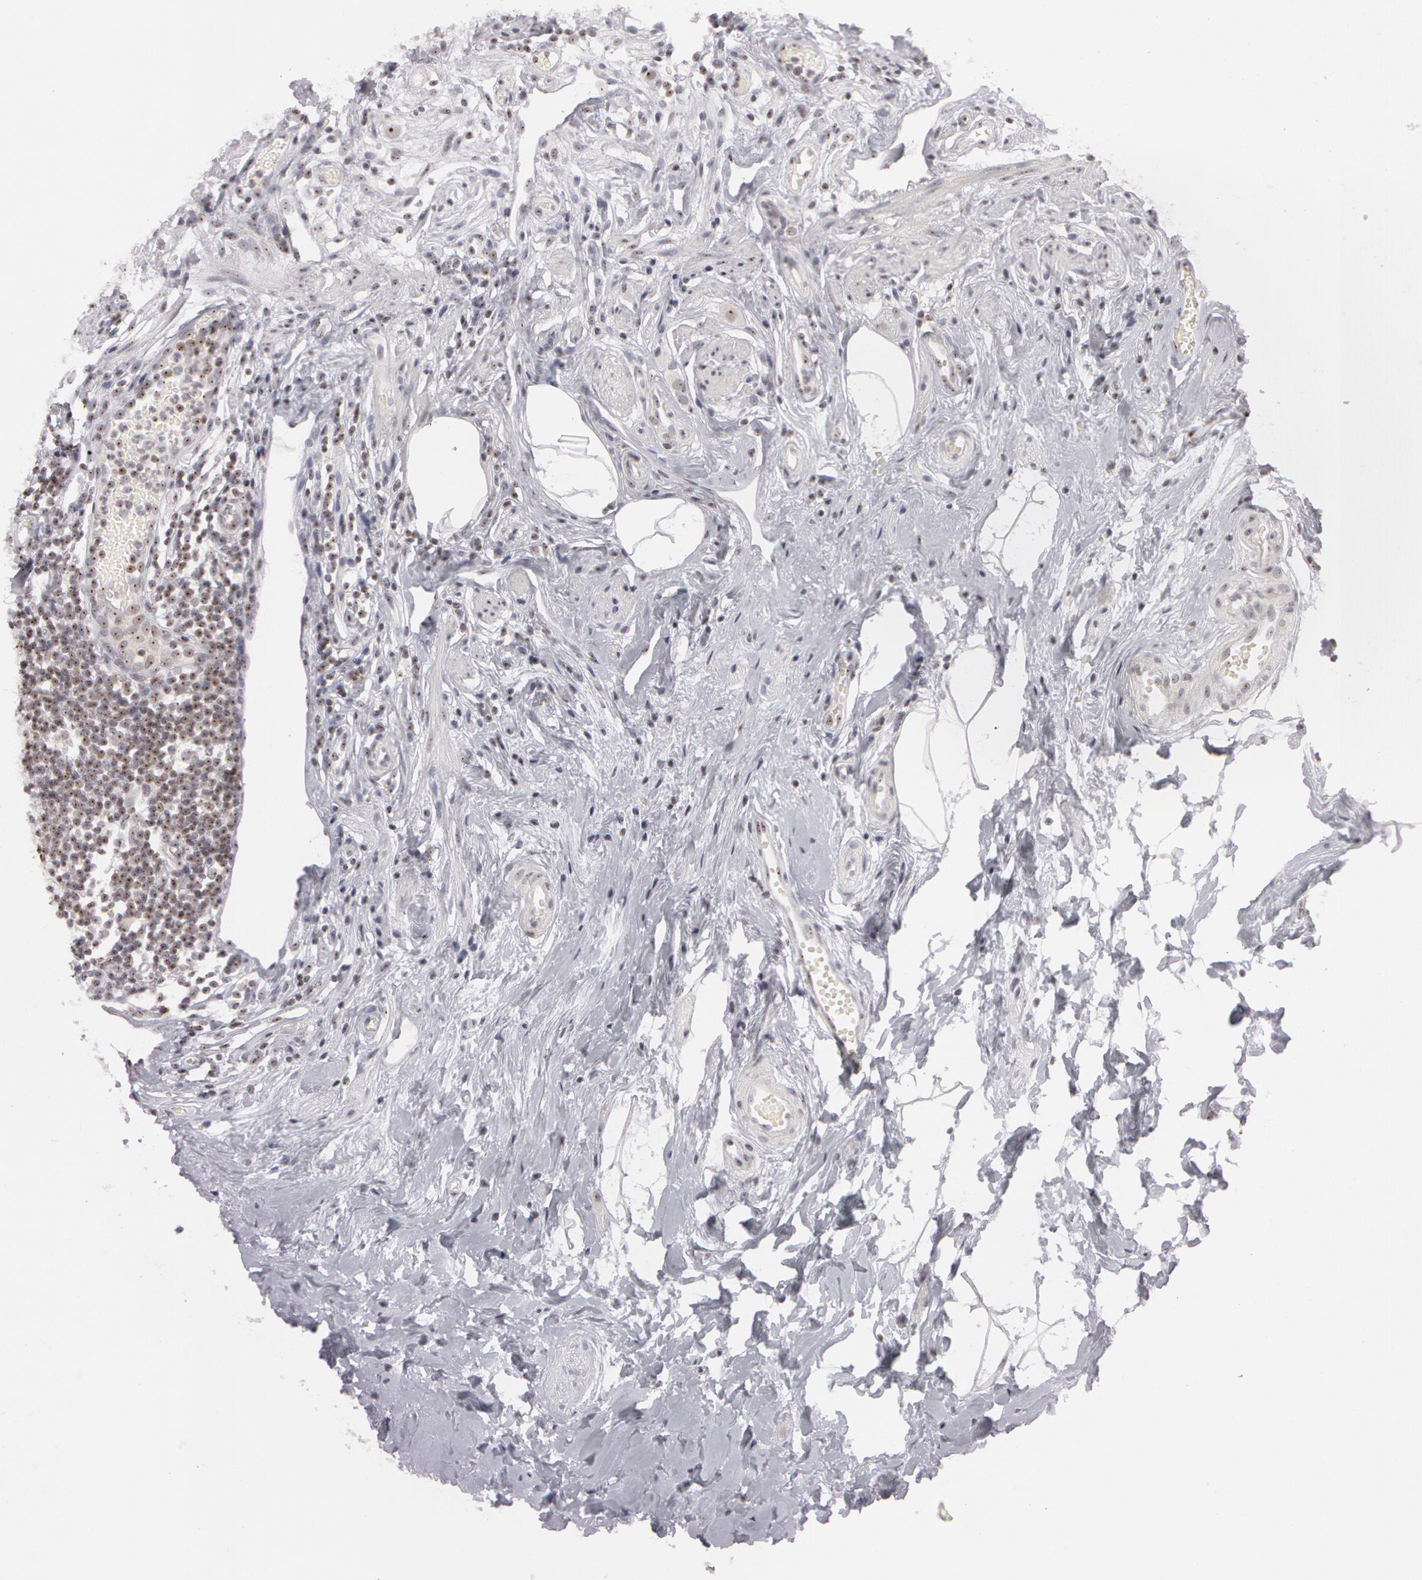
{"staining": {"intensity": "moderate", "quantity": ">75%", "location": "cytoplasmic/membranous,nuclear"}, "tissue": "appendix", "cell_type": "Glandular cells", "image_type": "normal", "snomed": [{"axis": "morphology", "description": "Normal tissue, NOS"}, {"axis": "topography", "description": "Appendix"}], "caption": "This is a micrograph of IHC staining of benign appendix, which shows moderate staining in the cytoplasmic/membranous,nuclear of glandular cells.", "gene": "FBL", "patient": {"sex": "male", "age": 38}}